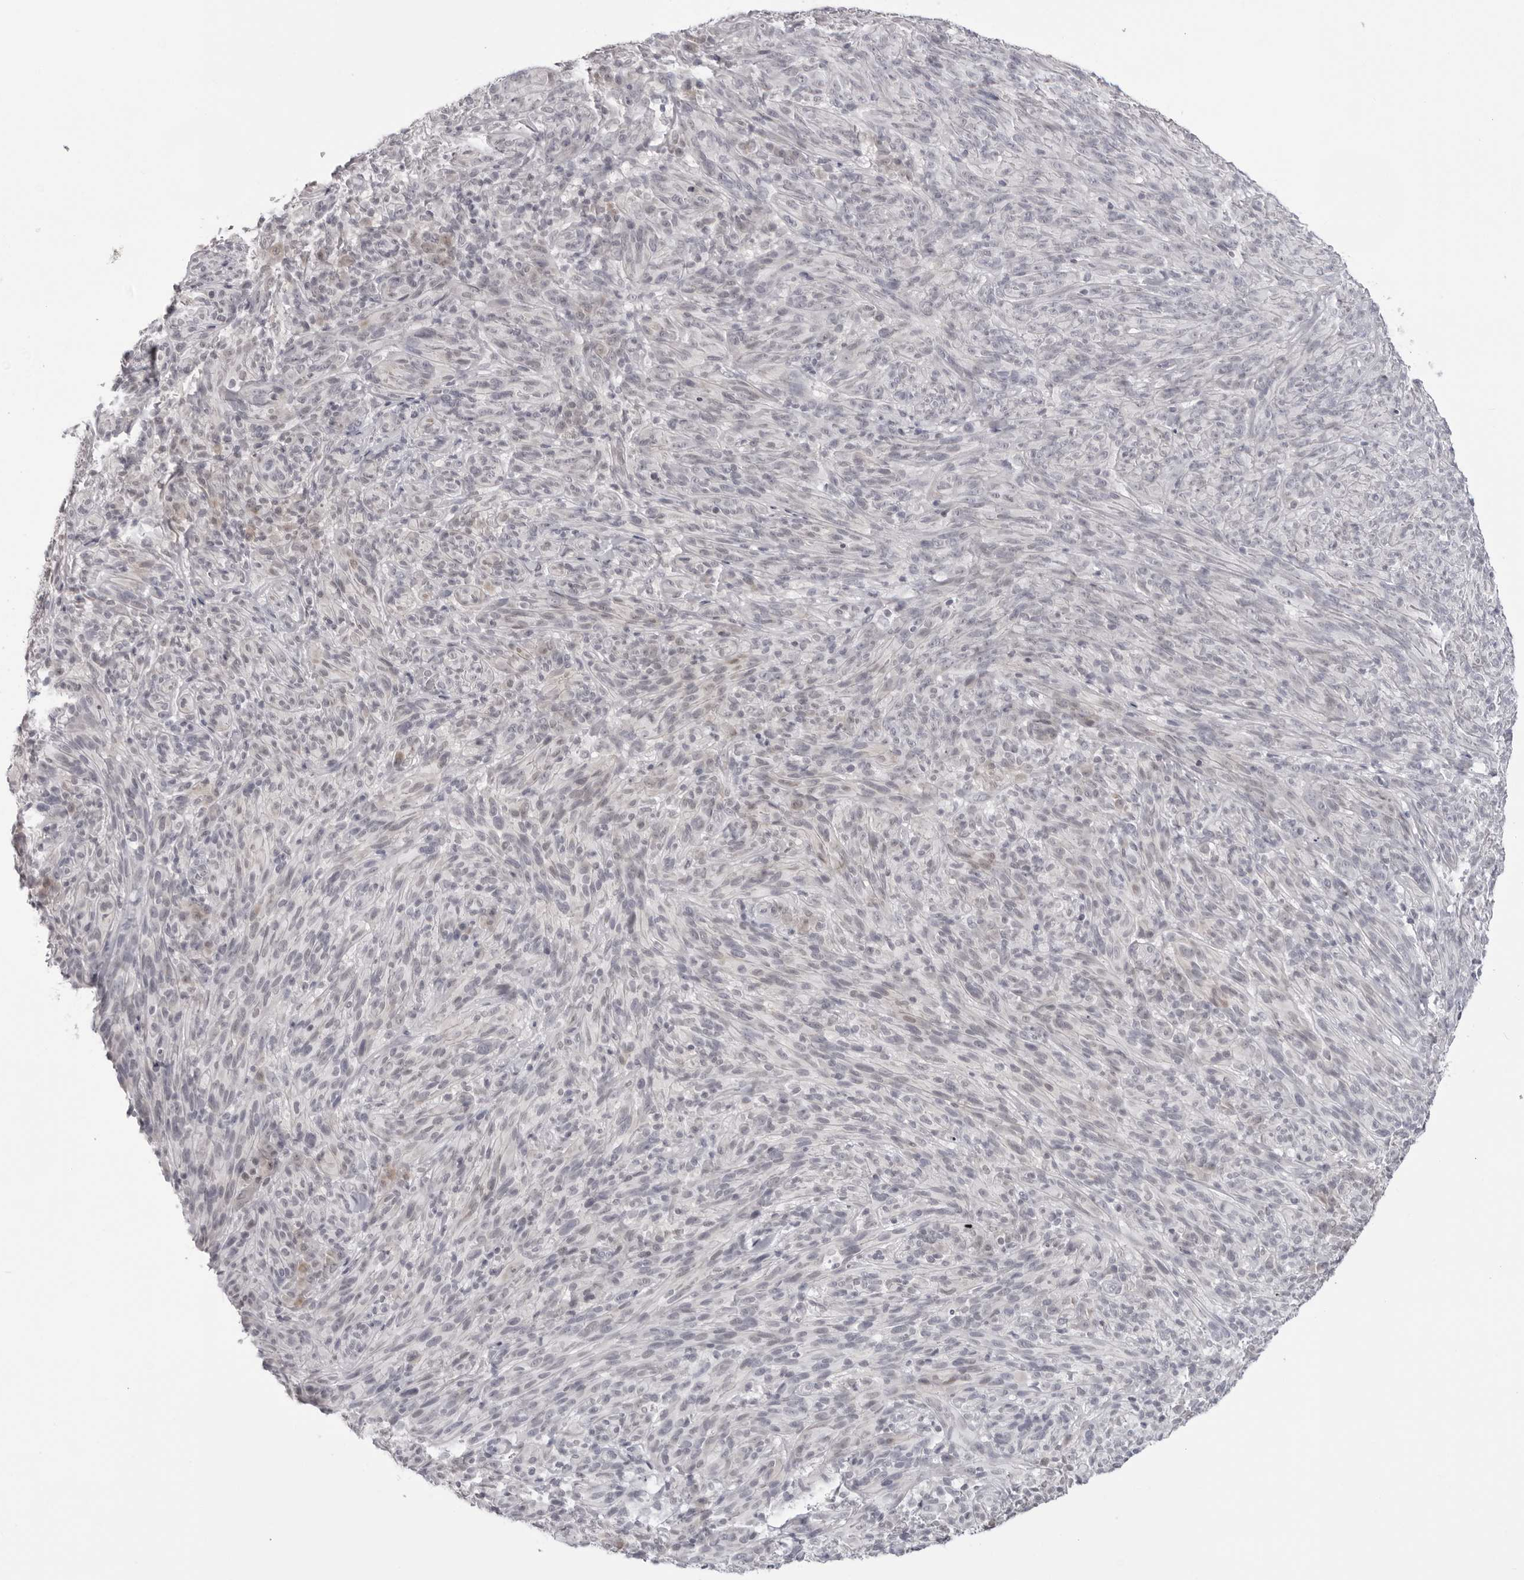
{"staining": {"intensity": "negative", "quantity": "none", "location": "none"}, "tissue": "melanoma", "cell_type": "Tumor cells", "image_type": "cancer", "snomed": [{"axis": "morphology", "description": "Malignant melanoma, NOS"}, {"axis": "topography", "description": "Skin of head"}], "caption": "Tumor cells are negative for protein expression in human melanoma. (Stains: DAB (3,3'-diaminobenzidine) immunohistochemistry (IHC) with hematoxylin counter stain, Microscopy: brightfield microscopy at high magnification).", "gene": "ACP6", "patient": {"sex": "male", "age": 96}}